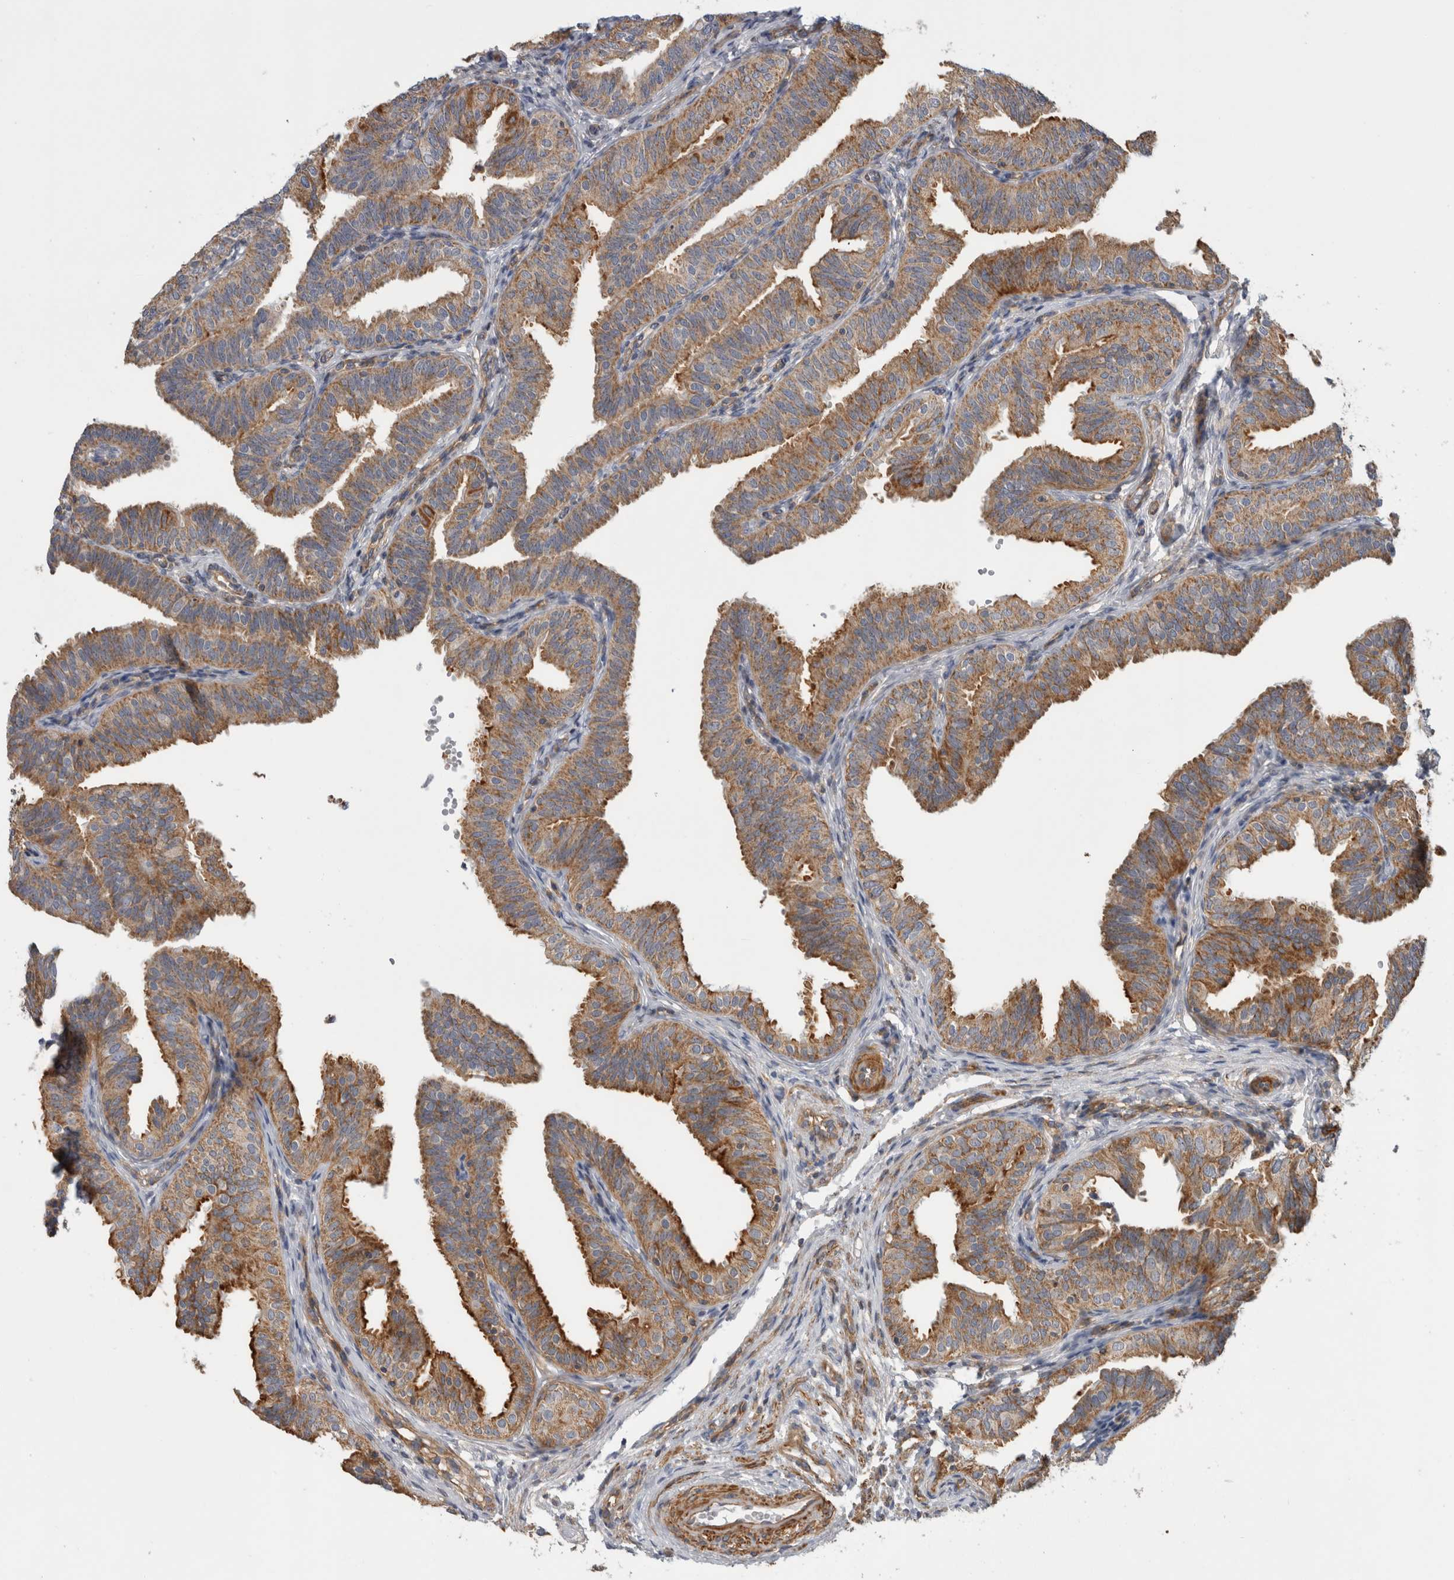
{"staining": {"intensity": "moderate", "quantity": ">75%", "location": "cytoplasmic/membranous"}, "tissue": "fallopian tube", "cell_type": "Glandular cells", "image_type": "normal", "snomed": [{"axis": "morphology", "description": "Normal tissue, NOS"}, {"axis": "topography", "description": "Fallopian tube"}], "caption": "DAB (3,3'-diaminobenzidine) immunohistochemical staining of unremarkable fallopian tube exhibits moderate cytoplasmic/membranous protein staining in approximately >75% of glandular cells.", "gene": "SFXN2", "patient": {"sex": "female", "age": 35}}